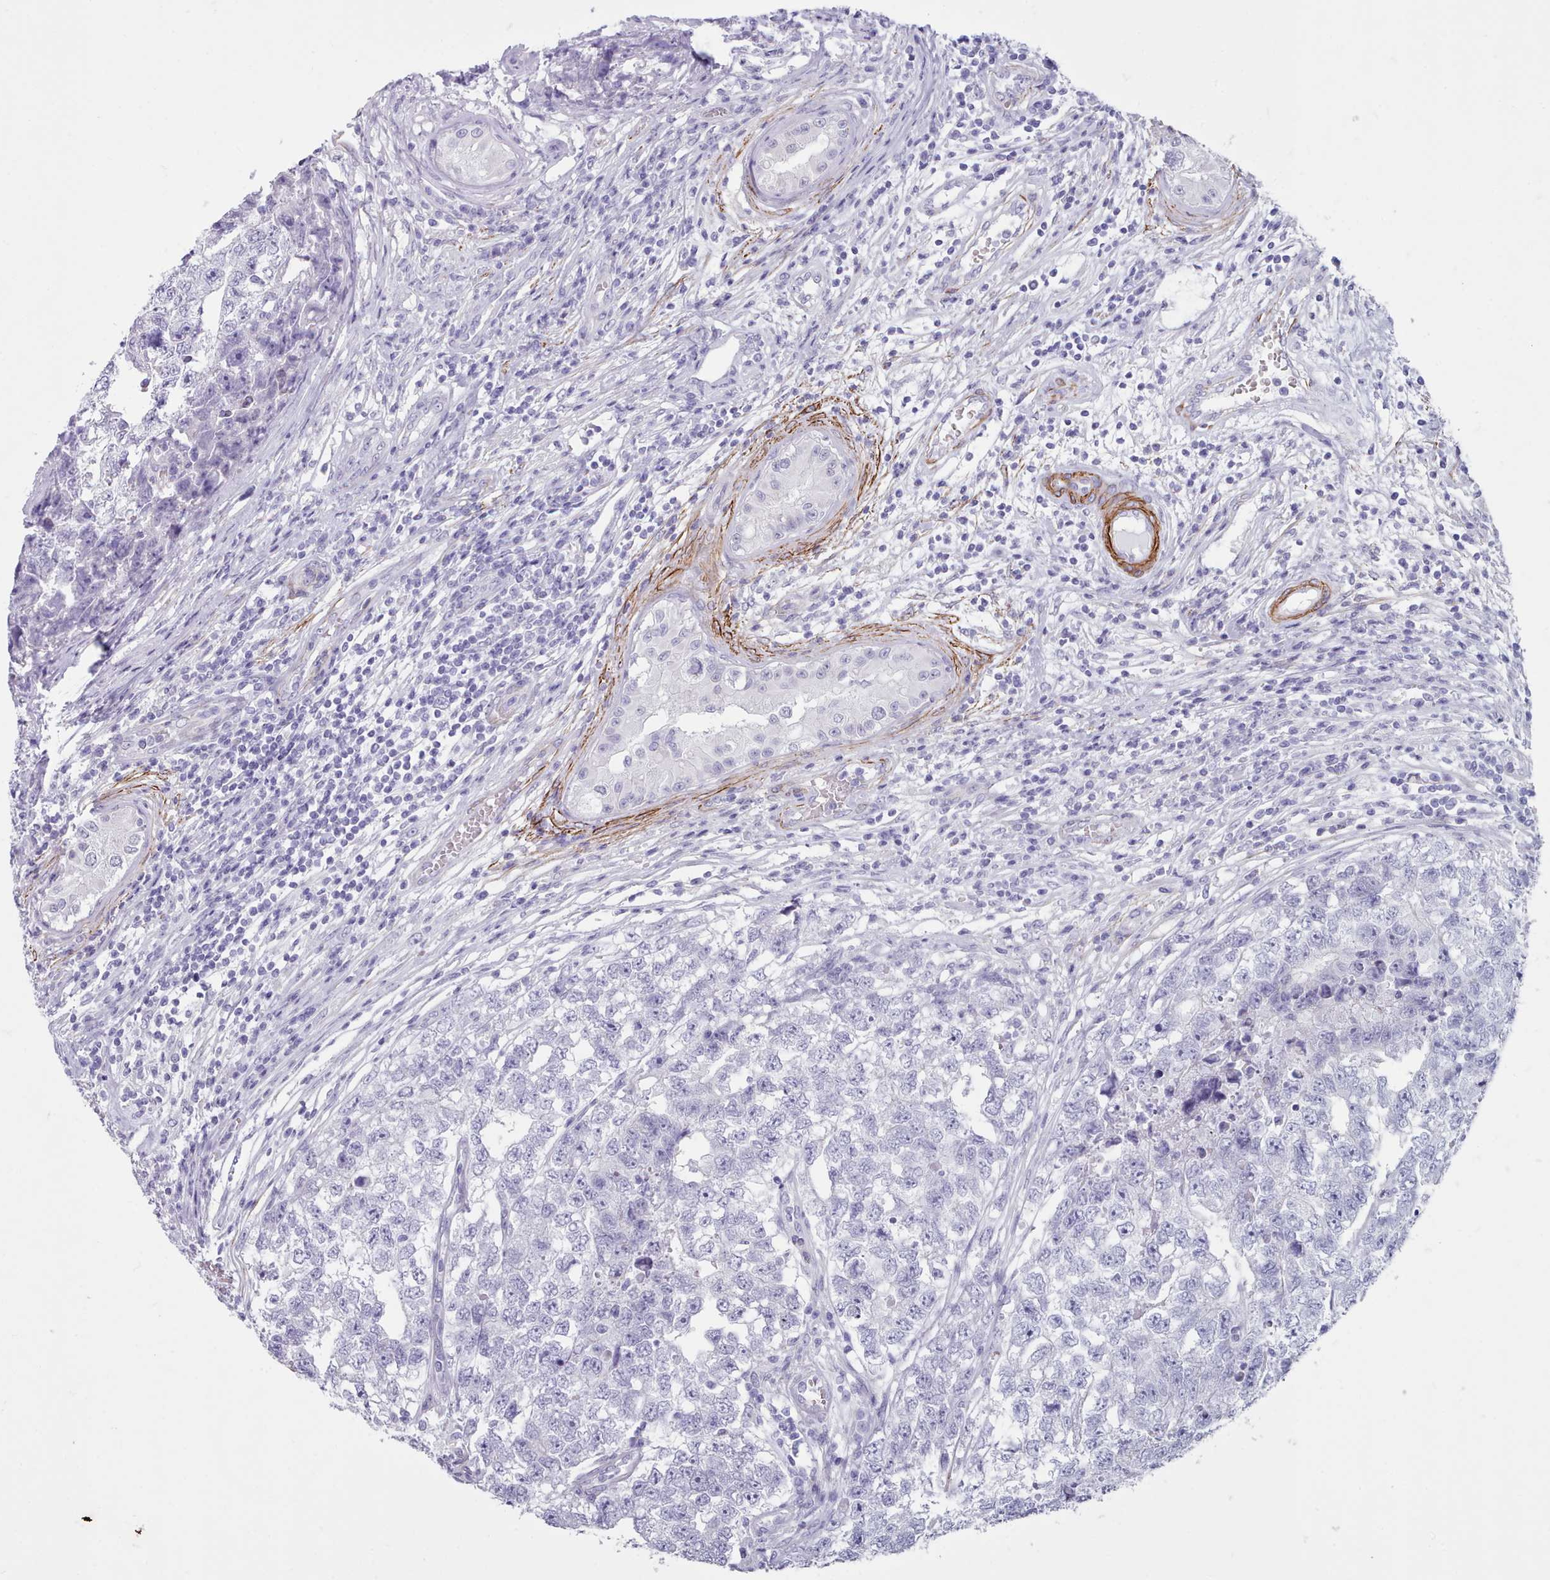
{"staining": {"intensity": "negative", "quantity": "none", "location": "none"}, "tissue": "testis cancer", "cell_type": "Tumor cells", "image_type": "cancer", "snomed": [{"axis": "morphology", "description": "Carcinoma, Embryonal, NOS"}, {"axis": "topography", "description": "Testis"}], "caption": "A high-resolution histopathology image shows IHC staining of testis cancer, which displays no significant expression in tumor cells. (DAB (3,3'-diaminobenzidine) immunohistochemistry (IHC) visualized using brightfield microscopy, high magnification).", "gene": "FPGS", "patient": {"sex": "male", "age": 22}}